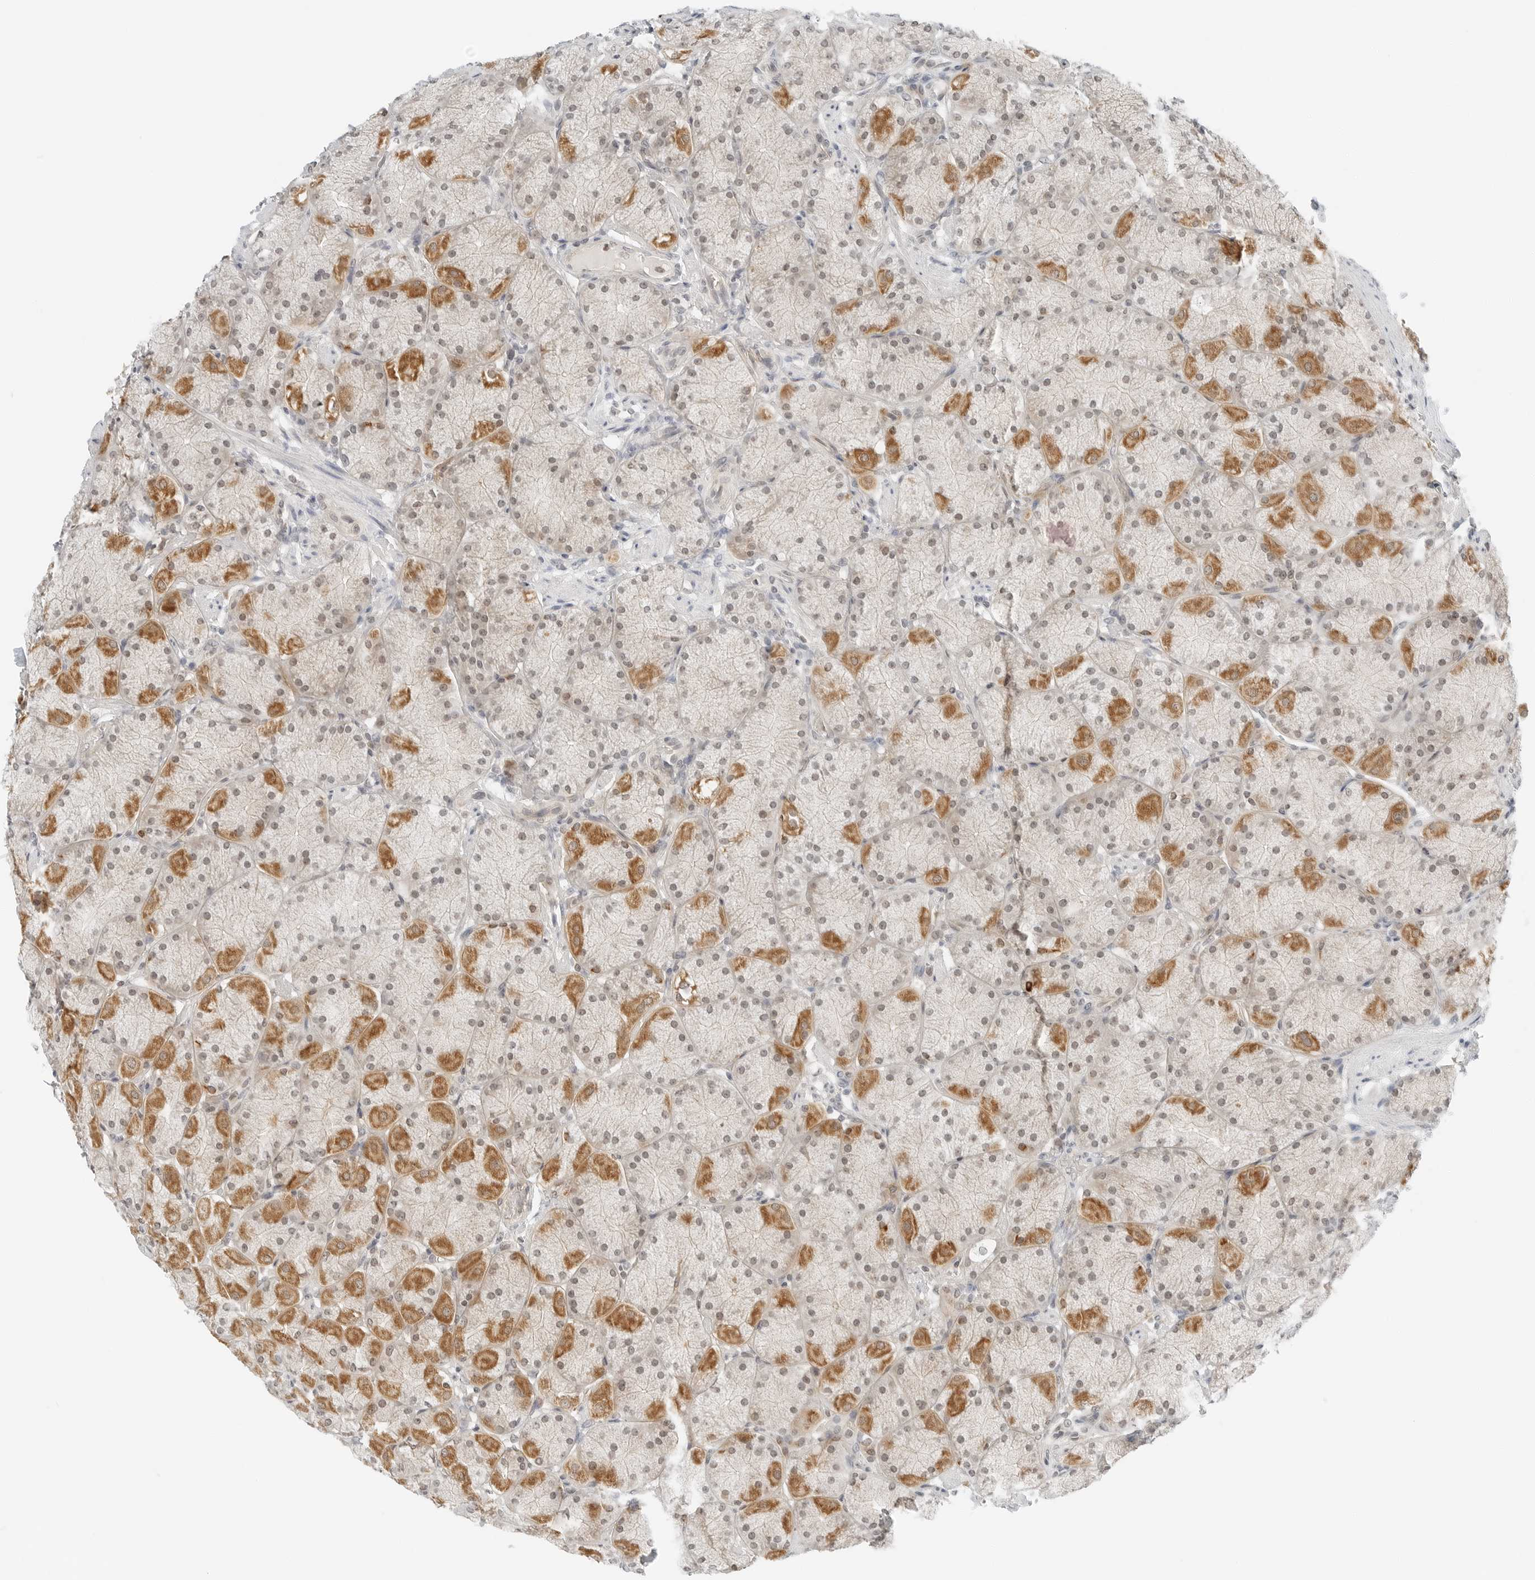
{"staining": {"intensity": "moderate", "quantity": "25%-75%", "location": "cytoplasmic/membranous"}, "tissue": "stomach", "cell_type": "Glandular cells", "image_type": "normal", "snomed": [{"axis": "morphology", "description": "Normal tissue, NOS"}, {"axis": "topography", "description": "Stomach, upper"}], "caption": "The immunohistochemical stain shows moderate cytoplasmic/membranous expression in glandular cells of normal stomach.", "gene": "IQCC", "patient": {"sex": "female", "age": 56}}